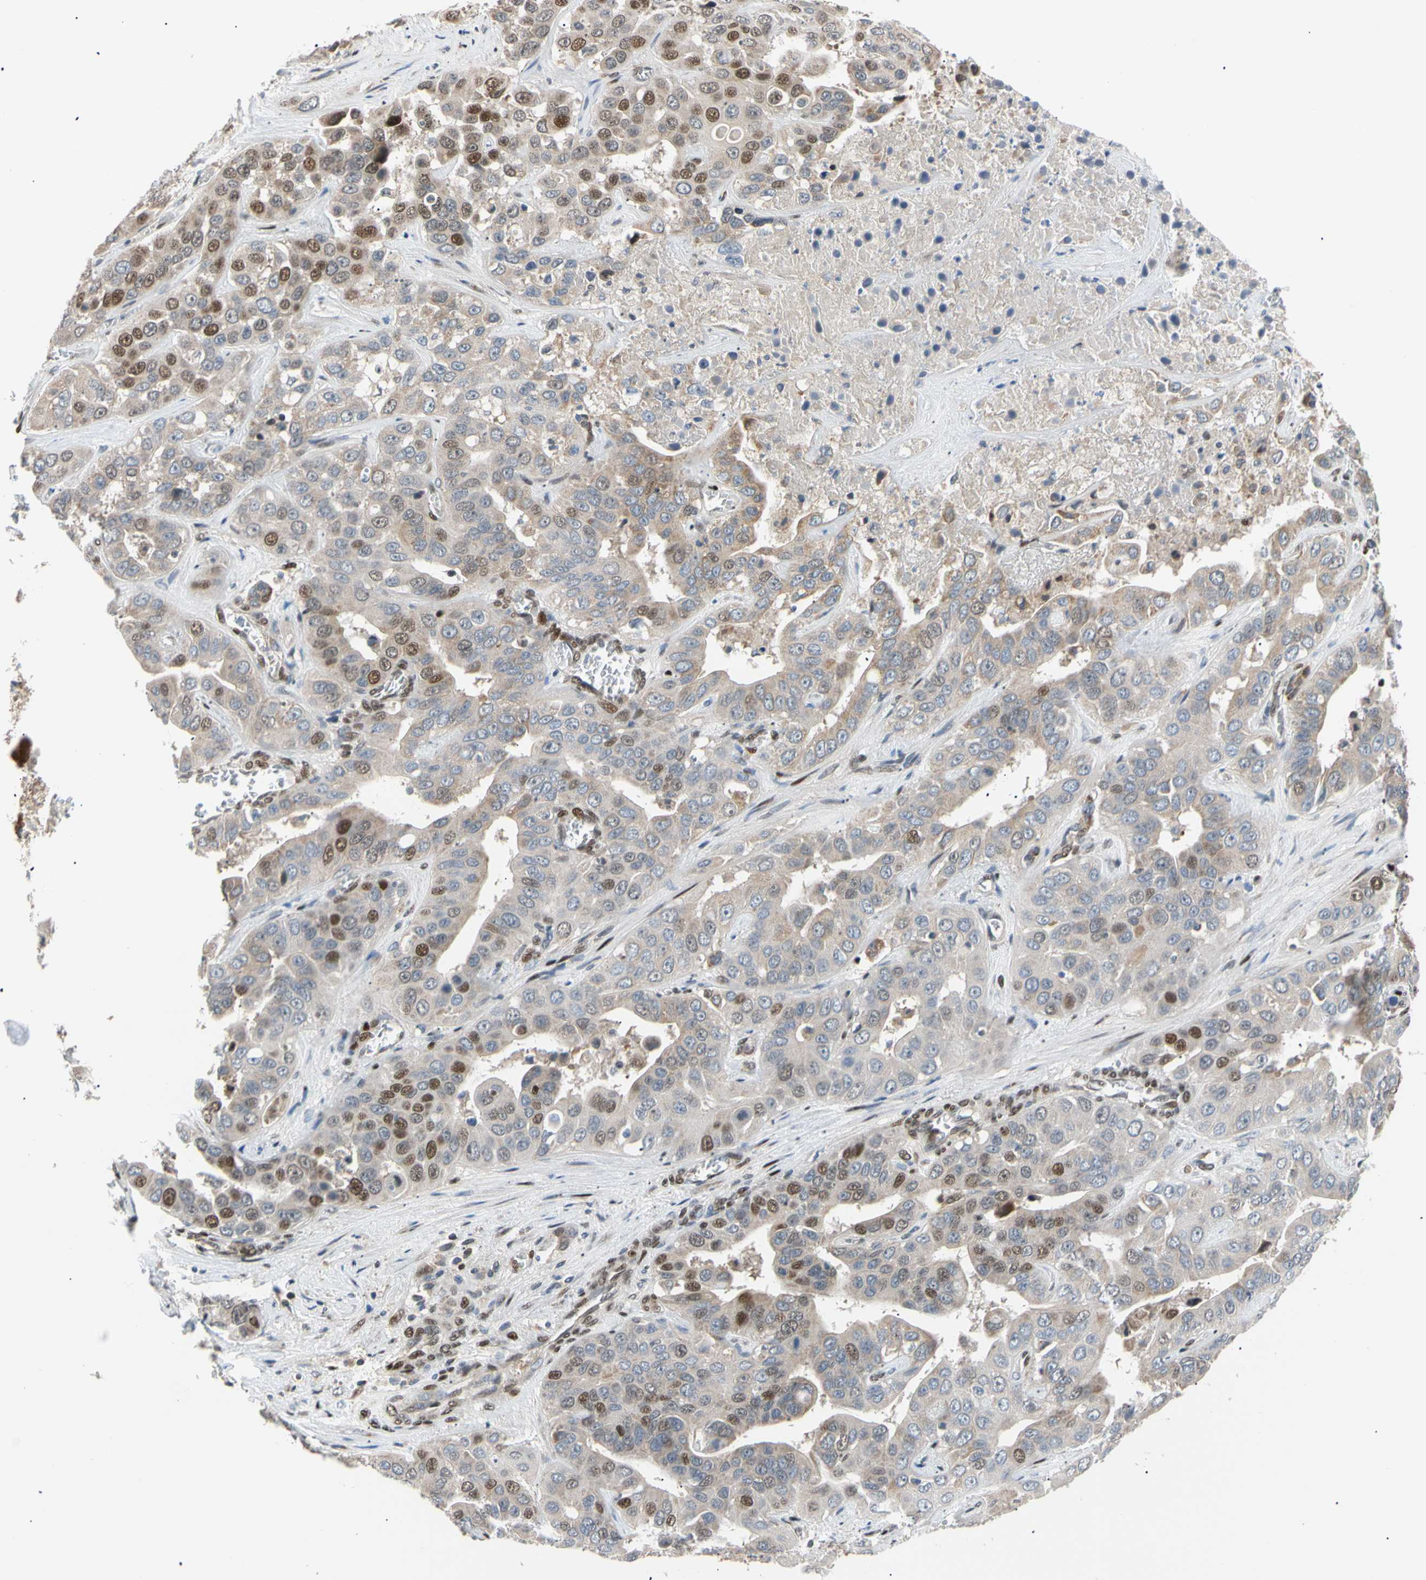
{"staining": {"intensity": "moderate", "quantity": "25%-75%", "location": "cytoplasmic/membranous,nuclear"}, "tissue": "liver cancer", "cell_type": "Tumor cells", "image_type": "cancer", "snomed": [{"axis": "morphology", "description": "Cholangiocarcinoma"}, {"axis": "topography", "description": "Liver"}], "caption": "The histopathology image reveals a brown stain indicating the presence of a protein in the cytoplasmic/membranous and nuclear of tumor cells in liver cholangiocarcinoma.", "gene": "E2F1", "patient": {"sex": "female", "age": 52}}